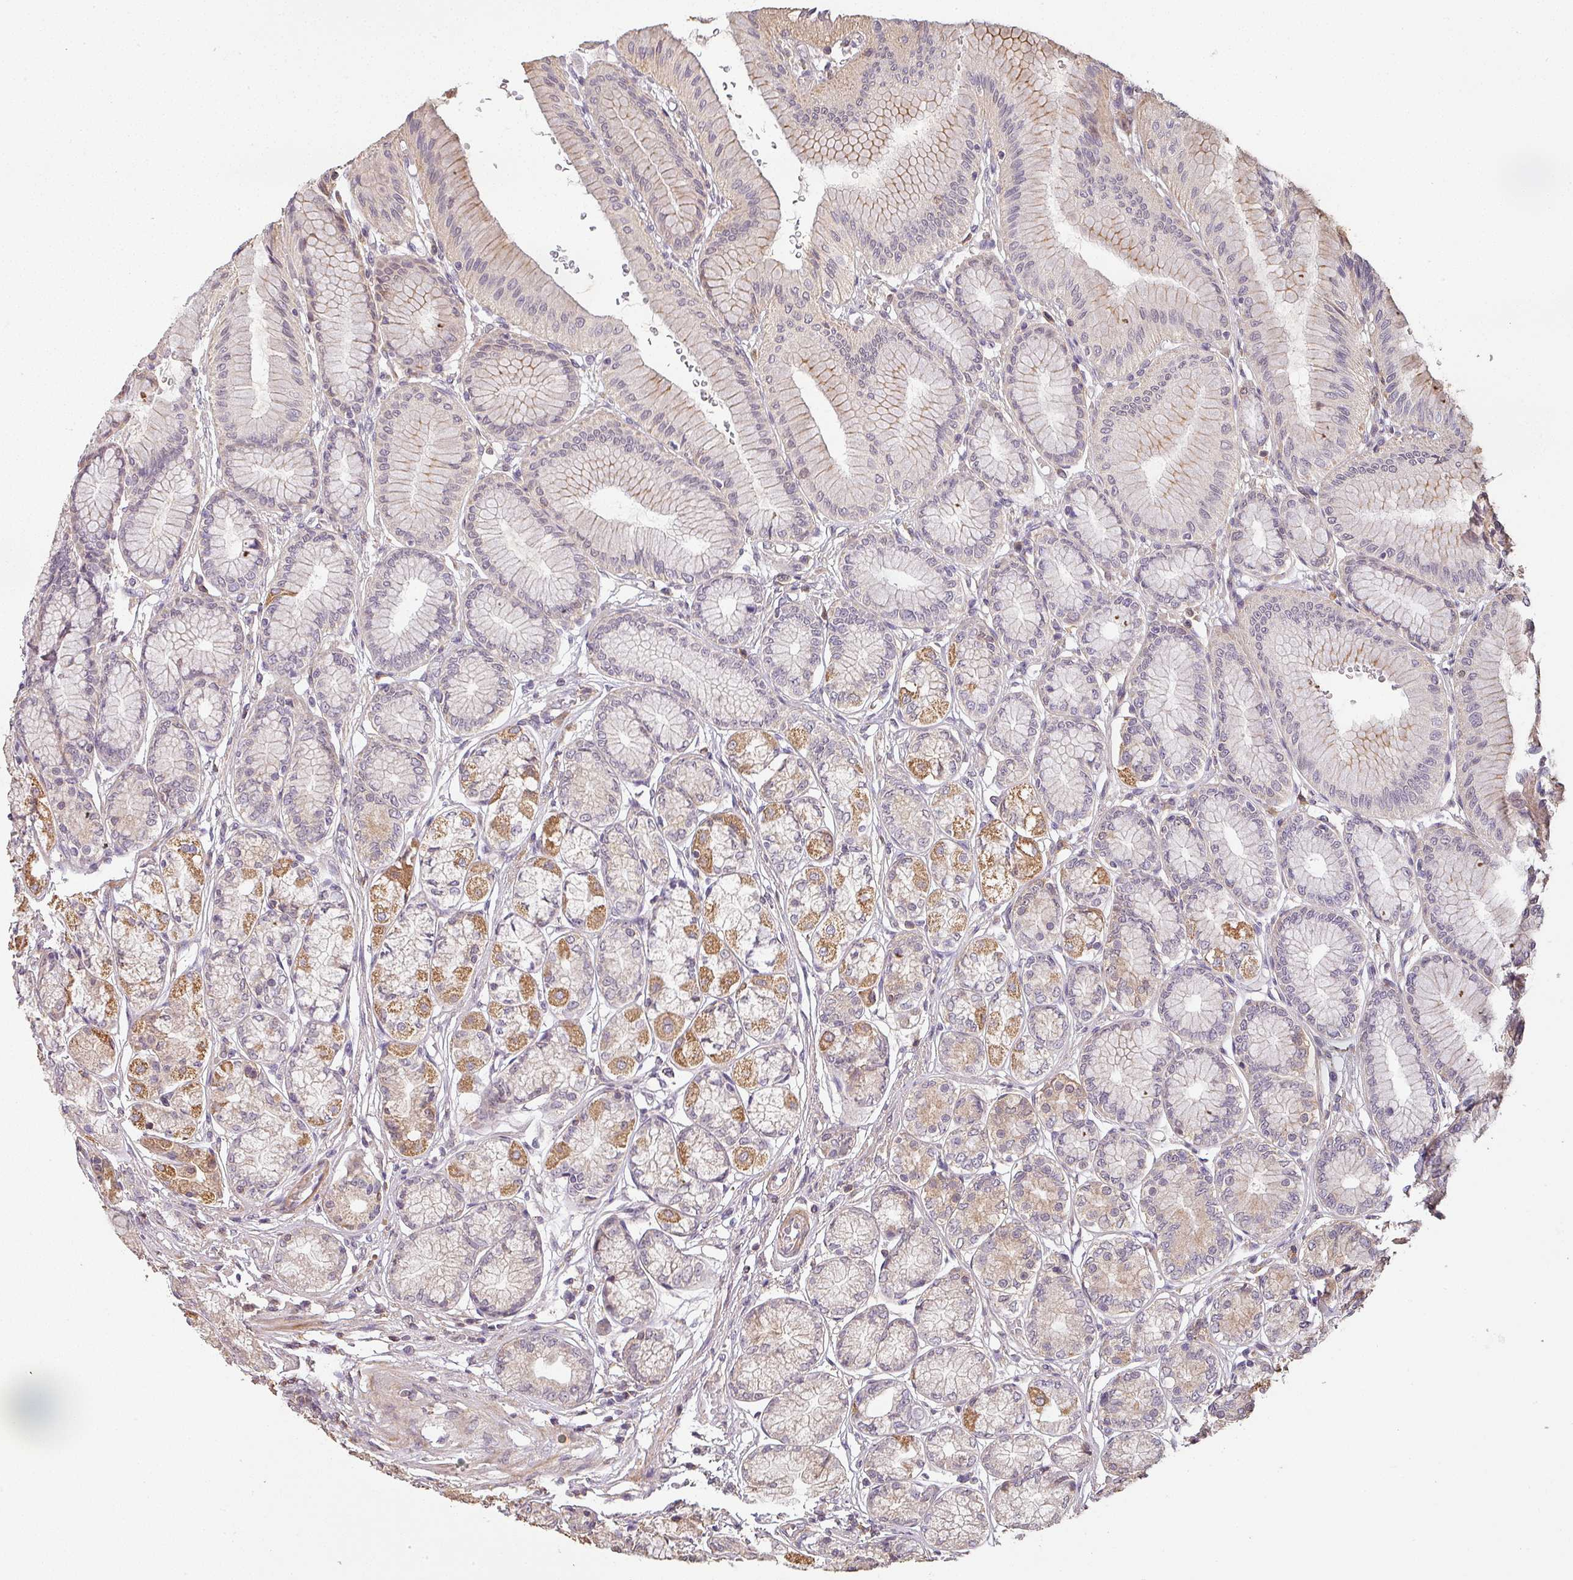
{"staining": {"intensity": "strong", "quantity": "25%-75%", "location": "cytoplasmic/membranous"}, "tissue": "stomach", "cell_type": "Glandular cells", "image_type": "normal", "snomed": [{"axis": "morphology", "description": "Normal tissue, NOS"}, {"axis": "morphology", "description": "Adenocarcinoma, NOS"}, {"axis": "morphology", "description": "Adenocarcinoma, High grade"}, {"axis": "topography", "description": "Stomach, upper"}, {"axis": "topography", "description": "Stomach"}], "caption": "Protein staining of normal stomach reveals strong cytoplasmic/membranous staining in about 25%-75% of glandular cells. (Stains: DAB (3,3'-diaminobenzidine) in brown, nuclei in blue, Microscopy: brightfield microscopy at high magnification).", "gene": "BPIFB3", "patient": {"sex": "female", "age": 65}}